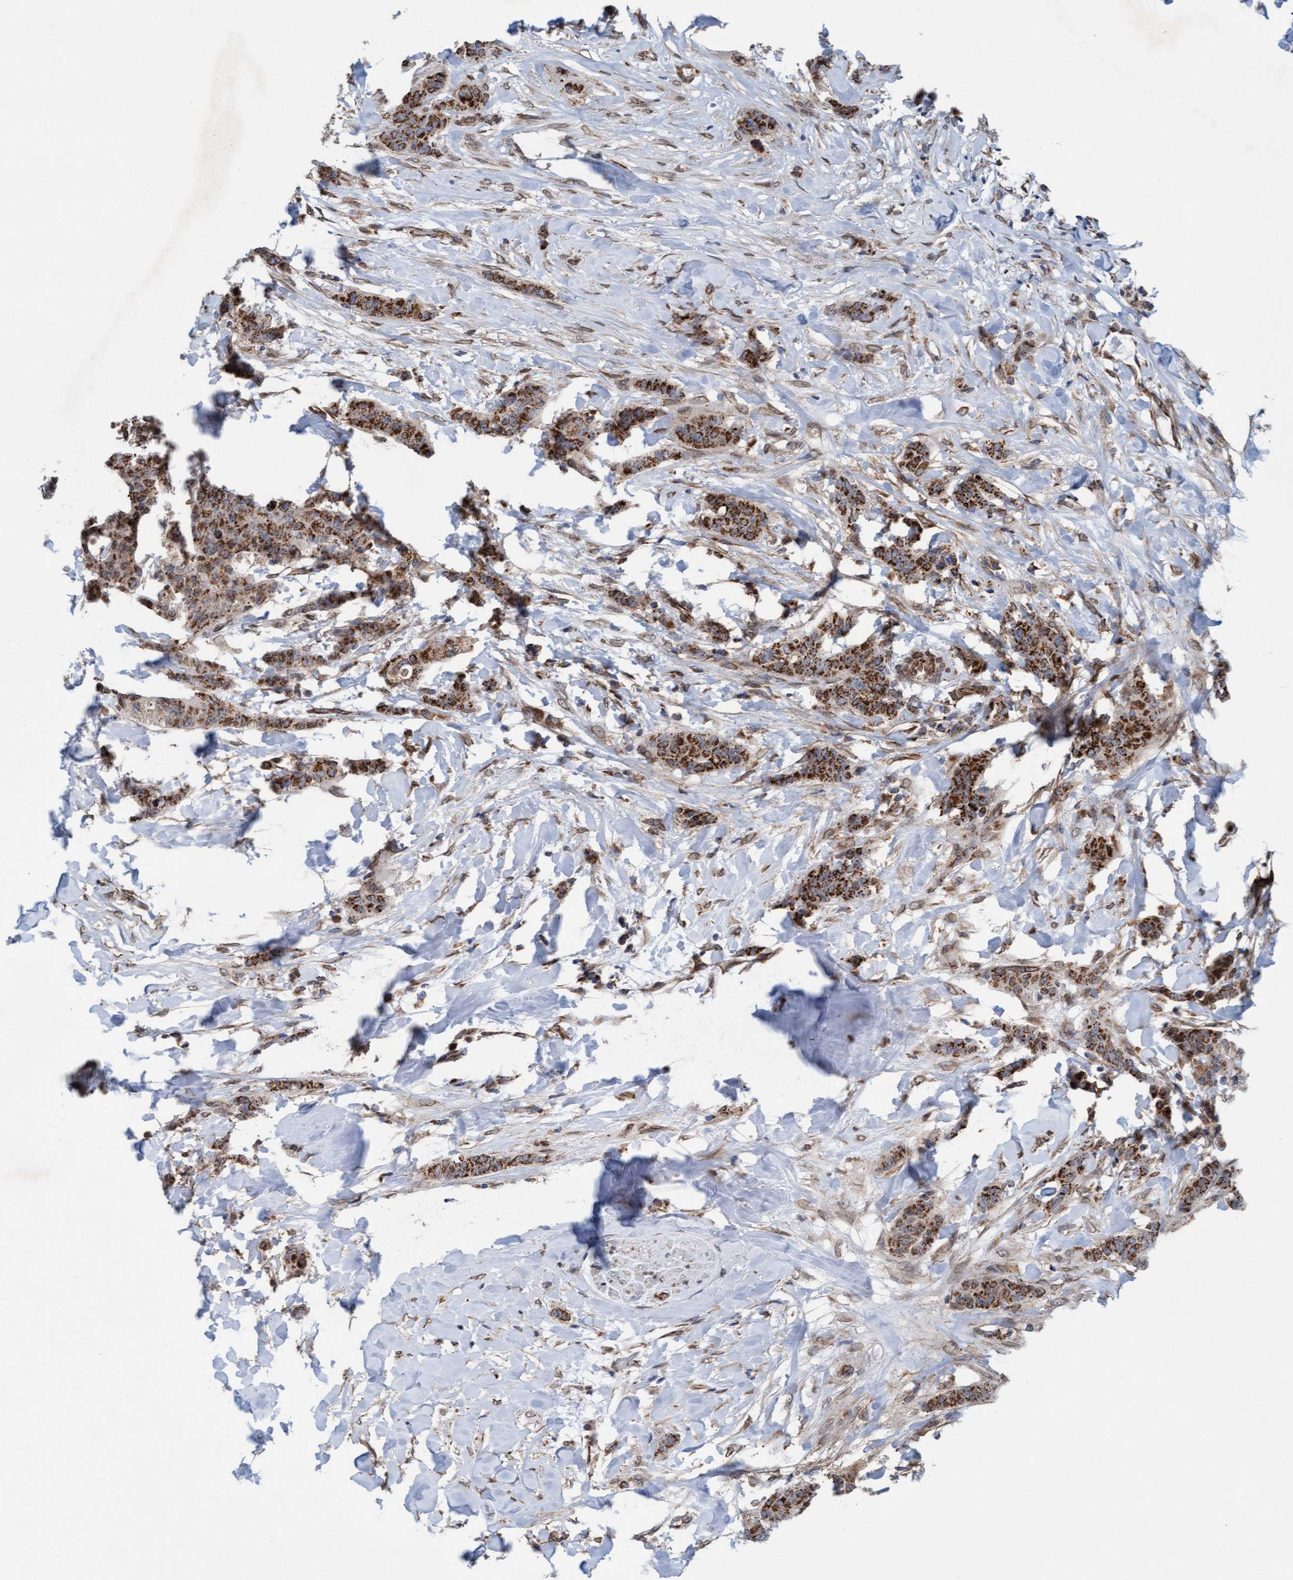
{"staining": {"intensity": "strong", "quantity": ">75%", "location": "cytoplasmic/membranous"}, "tissue": "breast cancer", "cell_type": "Tumor cells", "image_type": "cancer", "snomed": [{"axis": "morphology", "description": "Normal tissue, NOS"}, {"axis": "morphology", "description": "Duct carcinoma"}, {"axis": "topography", "description": "Breast"}], "caption": "Tumor cells reveal high levels of strong cytoplasmic/membranous expression in approximately >75% of cells in human breast infiltrating ductal carcinoma. The staining was performed using DAB, with brown indicating positive protein expression. Nuclei are stained blue with hematoxylin.", "gene": "MRPS23", "patient": {"sex": "female", "age": 40}}